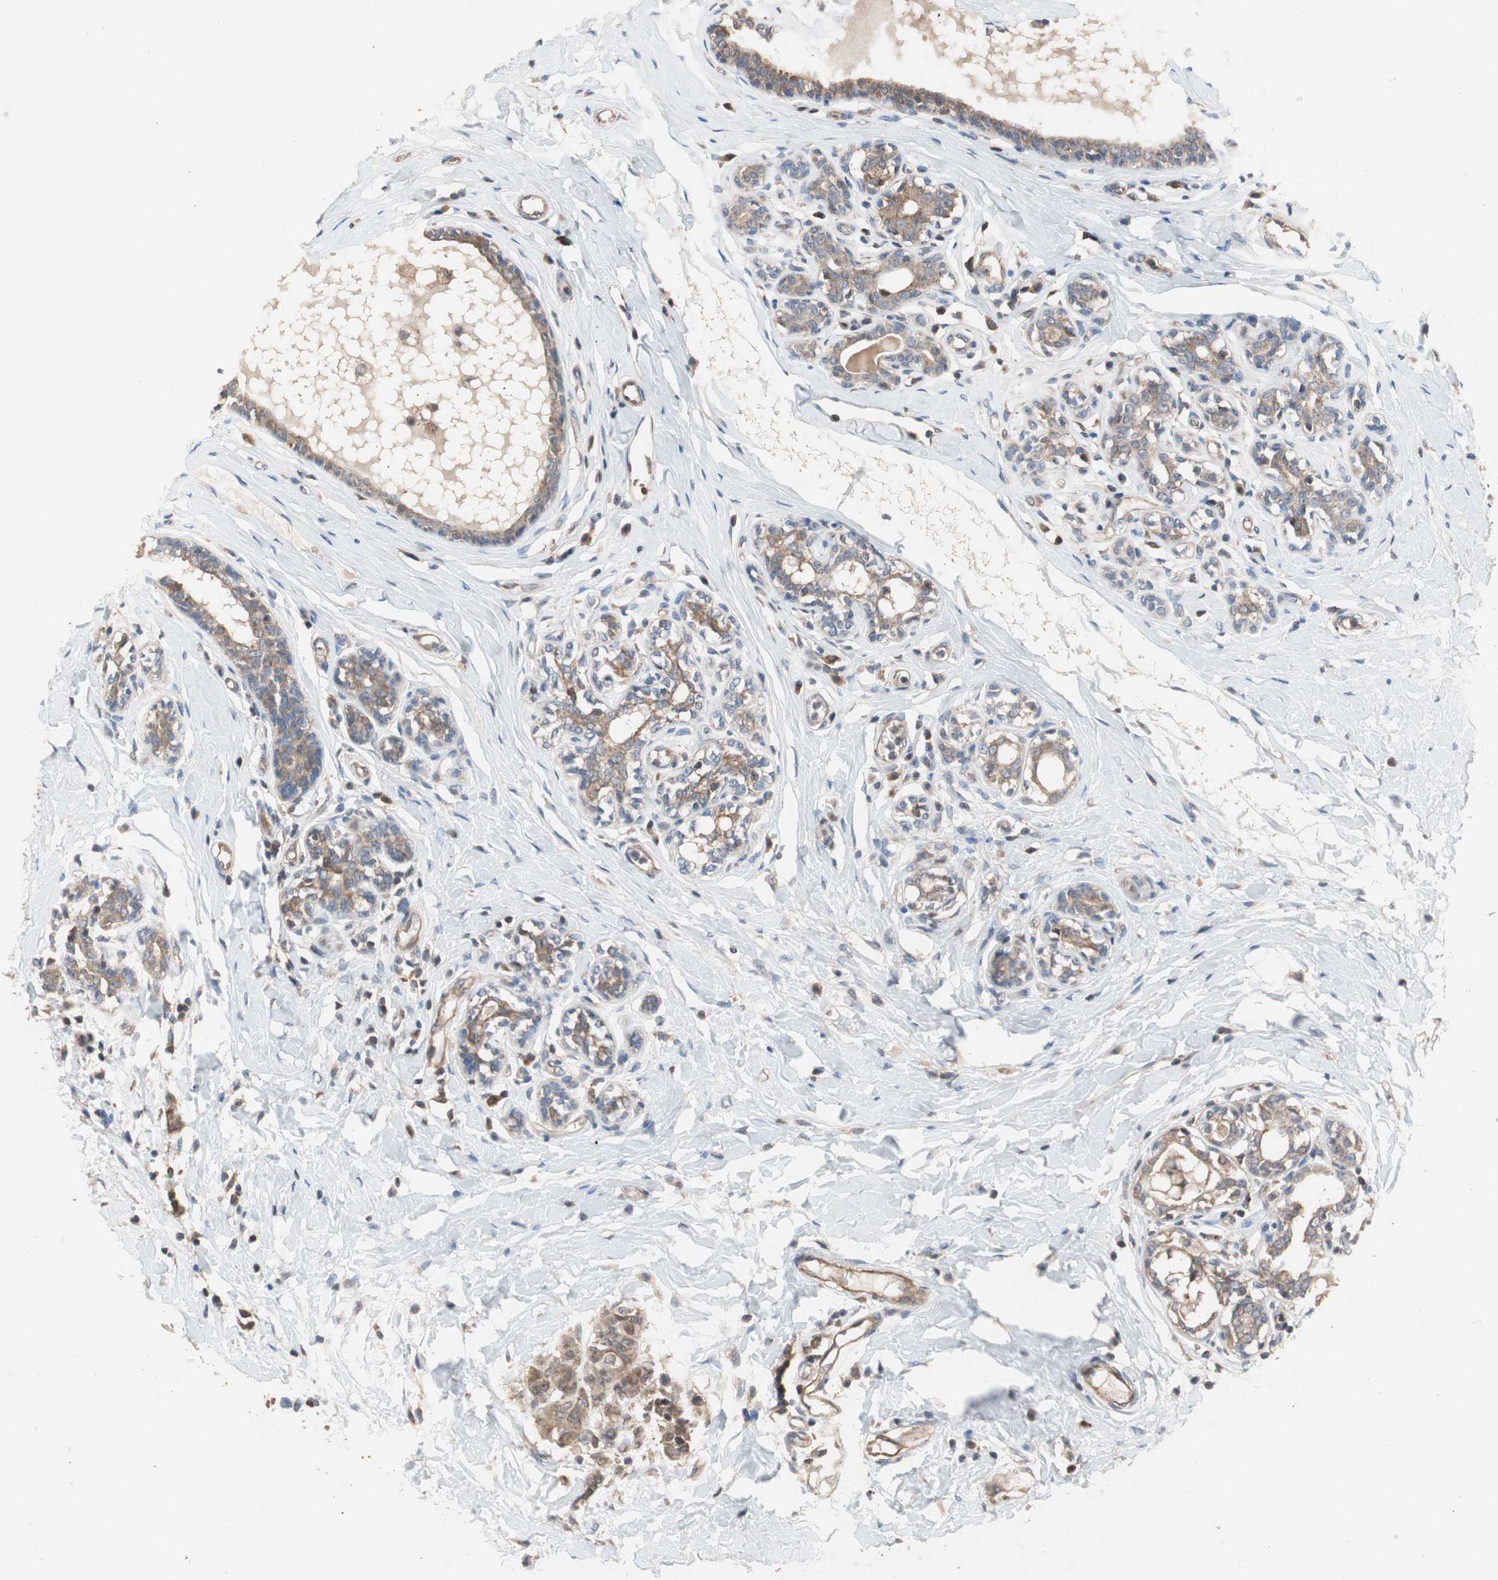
{"staining": {"intensity": "moderate", "quantity": ">75%", "location": "cytoplasmic/membranous"}, "tissue": "breast cancer", "cell_type": "Tumor cells", "image_type": "cancer", "snomed": [{"axis": "morphology", "description": "Normal tissue, NOS"}, {"axis": "morphology", "description": "Duct carcinoma"}, {"axis": "topography", "description": "Breast"}], "caption": "Protein expression analysis of human breast cancer (invasive ductal carcinoma) reveals moderate cytoplasmic/membranous positivity in approximately >75% of tumor cells.", "gene": "MAP4K2", "patient": {"sex": "female", "age": 40}}